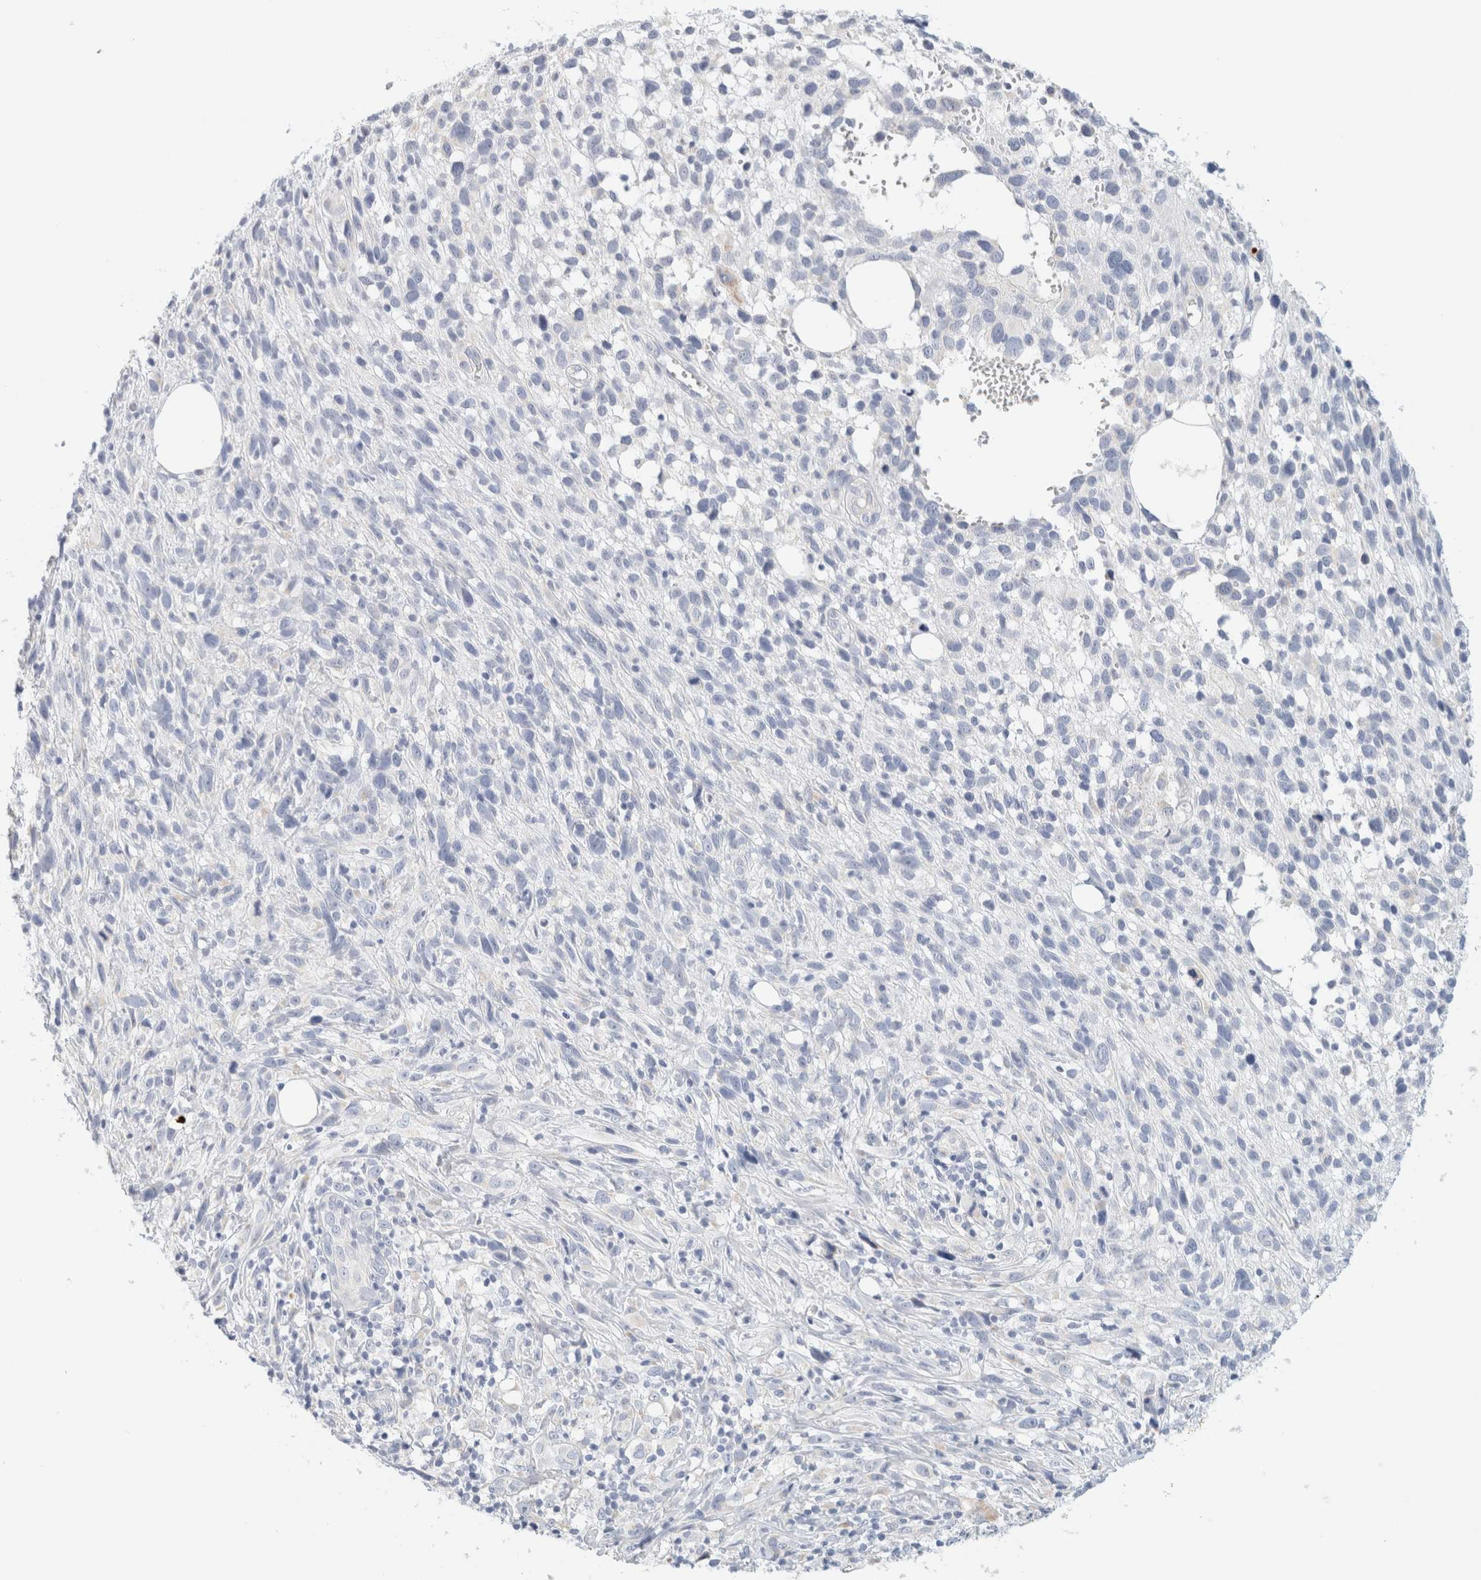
{"staining": {"intensity": "negative", "quantity": "none", "location": "none"}, "tissue": "melanoma", "cell_type": "Tumor cells", "image_type": "cancer", "snomed": [{"axis": "morphology", "description": "Malignant melanoma, NOS"}, {"axis": "topography", "description": "Skin"}], "caption": "There is no significant expression in tumor cells of malignant melanoma. The staining is performed using DAB brown chromogen with nuclei counter-stained in using hematoxylin.", "gene": "HEXD", "patient": {"sex": "female", "age": 55}}